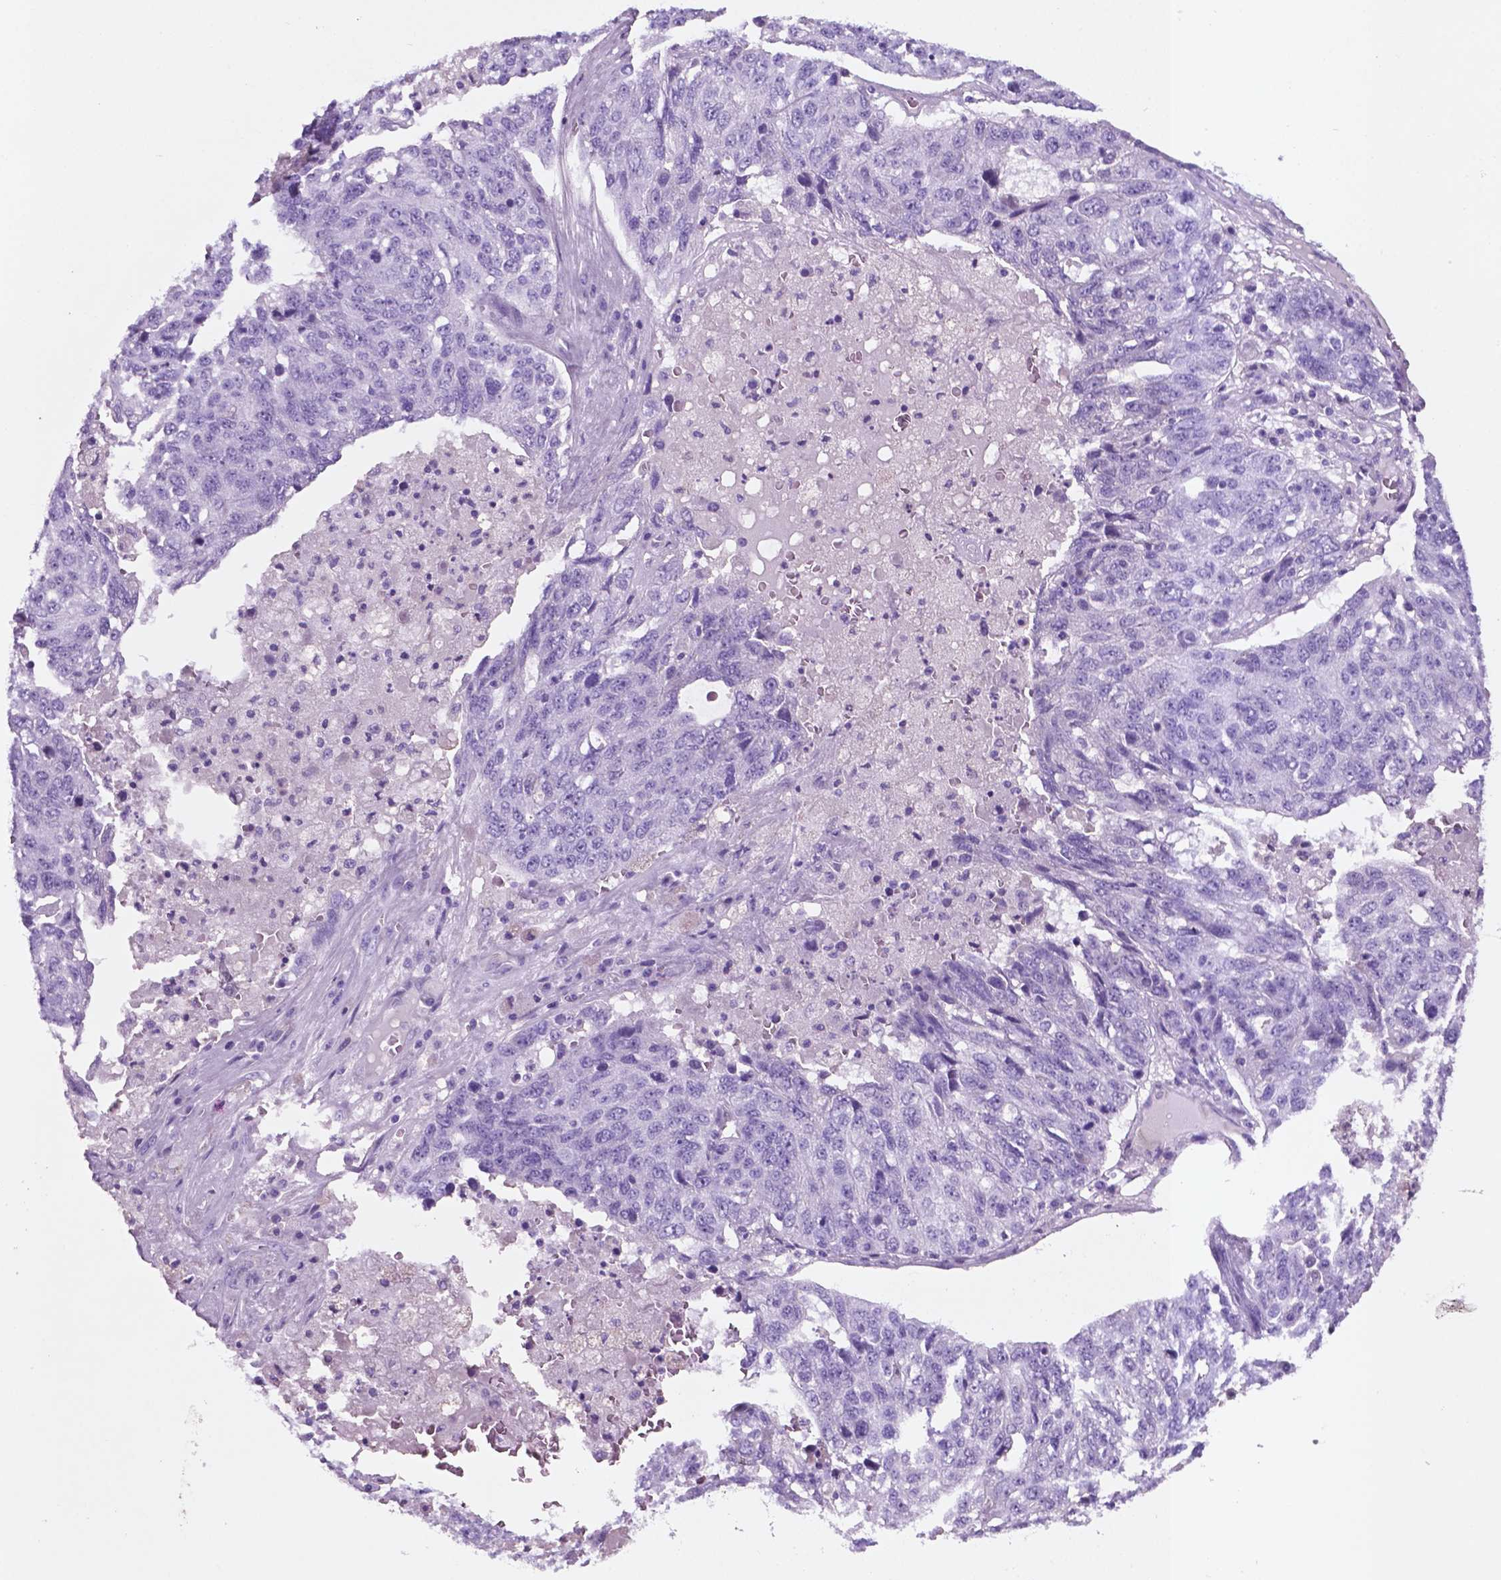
{"staining": {"intensity": "negative", "quantity": "none", "location": "none"}, "tissue": "ovarian cancer", "cell_type": "Tumor cells", "image_type": "cancer", "snomed": [{"axis": "morphology", "description": "Cystadenocarcinoma, serous, NOS"}, {"axis": "topography", "description": "Ovary"}], "caption": "Immunohistochemistry (IHC) micrograph of human serous cystadenocarcinoma (ovarian) stained for a protein (brown), which reveals no positivity in tumor cells. (IHC, brightfield microscopy, high magnification).", "gene": "POU4F1", "patient": {"sex": "female", "age": 71}}